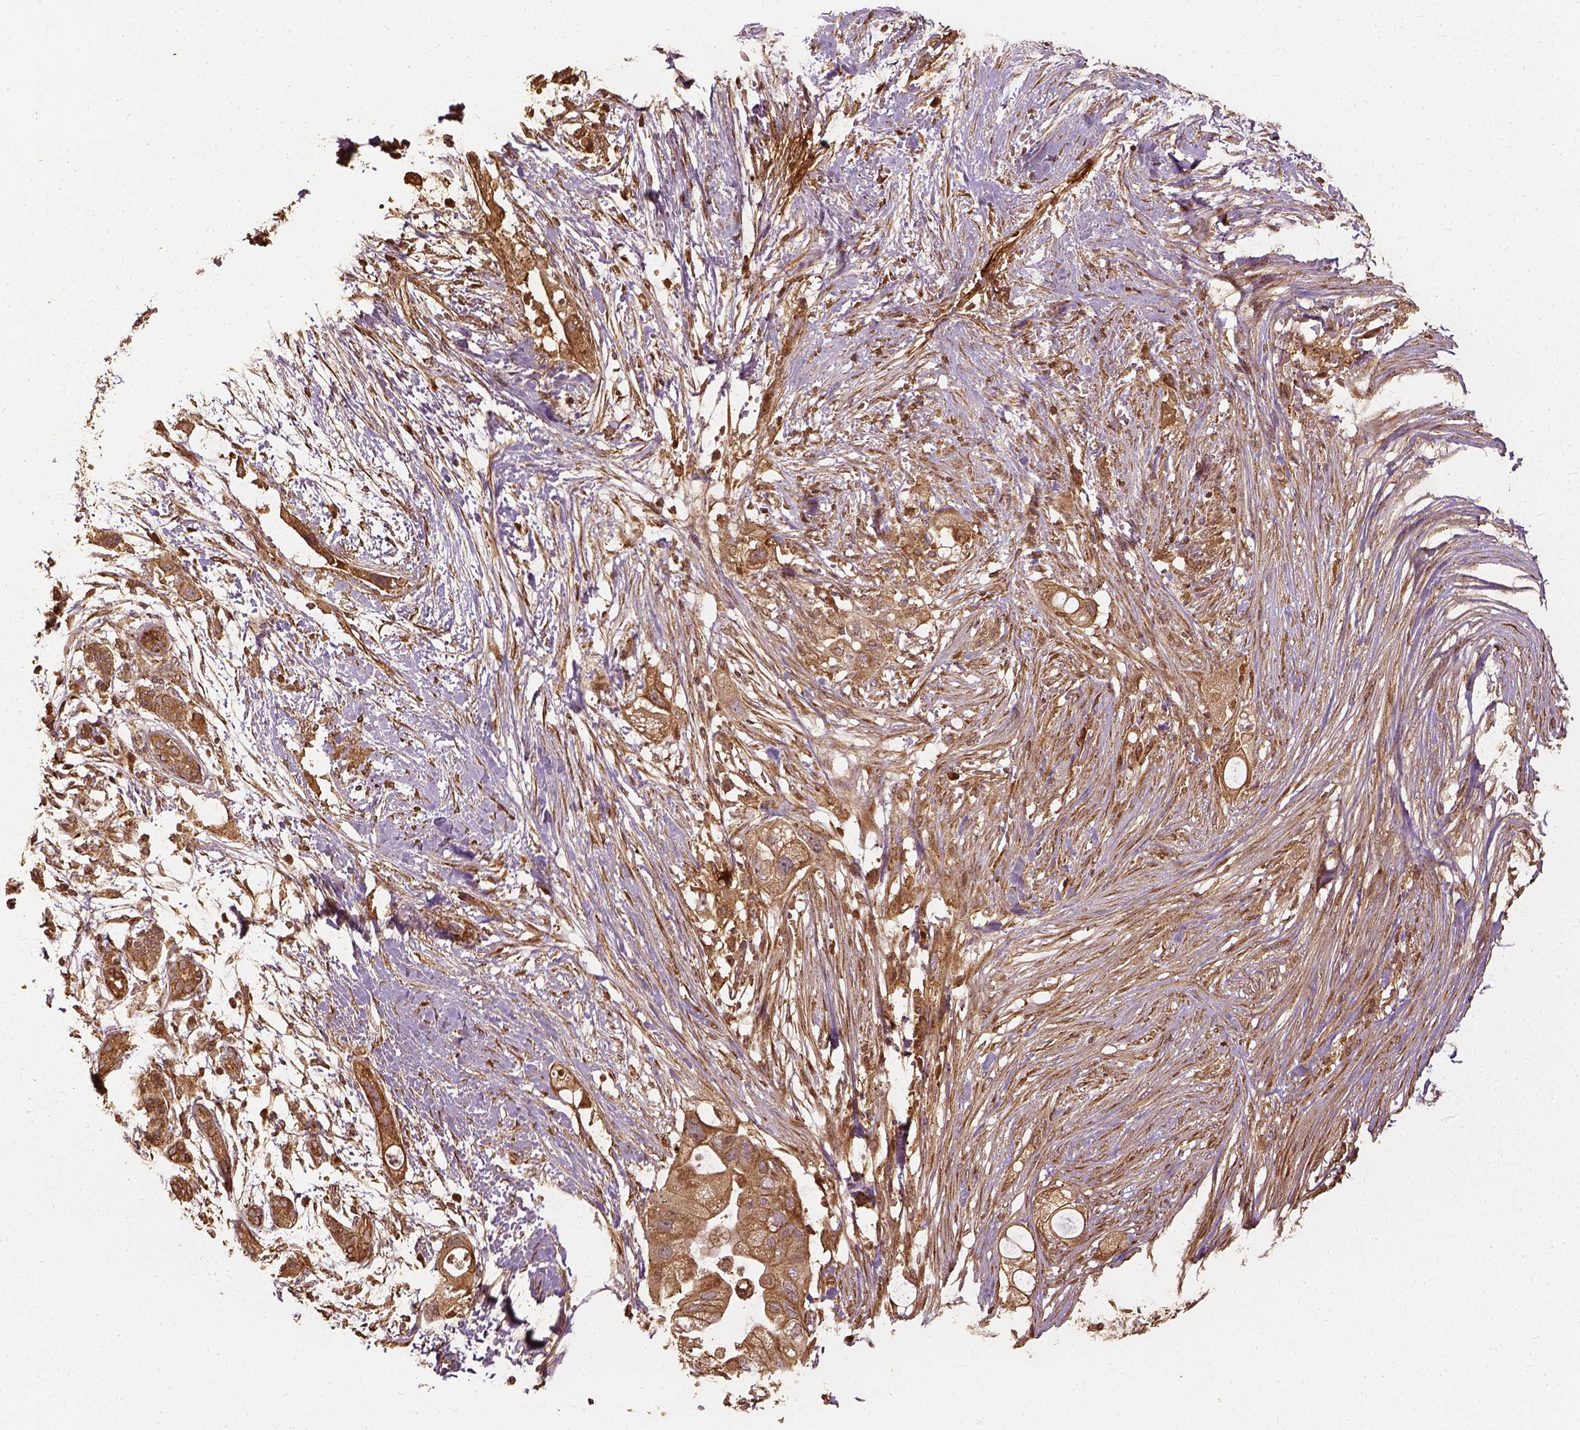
{"staining": {"intensity": "moderate", "quantity": ">75%", "location": "cytoplasmic/membranous"}, "tissue": "pancreatic cancer", "cell_type": "Tumor cells", "image_type": "cancer", "snomed": [{"axis": "morphology", "description": "Adenocarcinoma, NOS"}, {"axis": "topography", "description": "Pancreas"}], "caption": "Human pancreatic cancer stained for a protein (brown) shows moderate cytoplasmic/membranous positive expression in approximately >75% of tumor cells.", "gene": "VEGFA", "patient": {"sex": "female", "age": 72}}